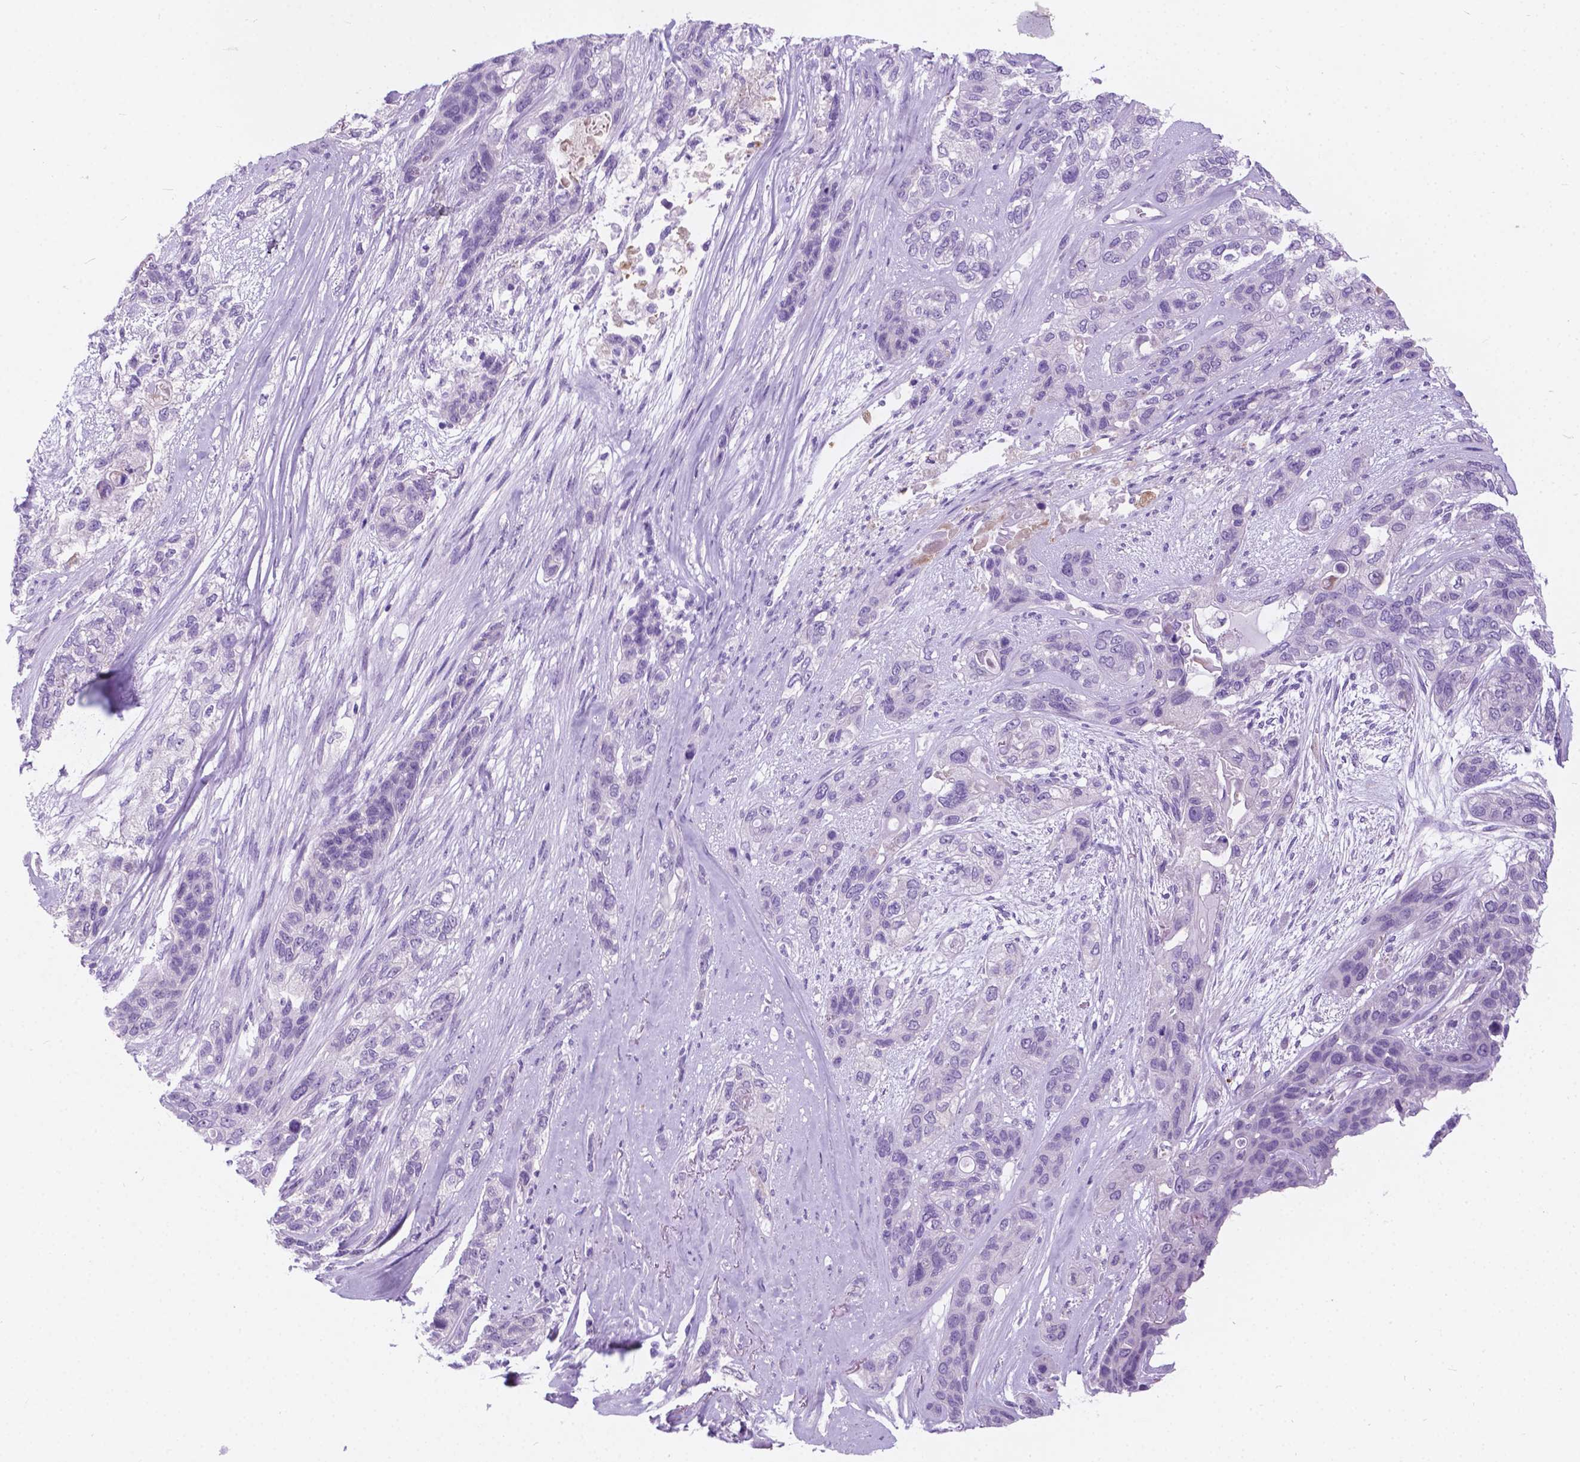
{"staining": {"intensity": "negative", "quantity": "none", "location": "none"}, "tissue": "lung cancer", "cell_type": "Tumor cells", "image_type": "cancer", "snomed": [{"axis": "morphology", "description": "Squamous cell carcinoma, NOS"}, {"axis": "topography", "description": "Lung"}], "caption": "An IHC micrograph of lung squamous cell carcinoma is shown. There is no staining in tumor cells of lung squamous cell carcinoma.", "gene": "ARMS2", "patient": {"sex": "female", "age": 70}}